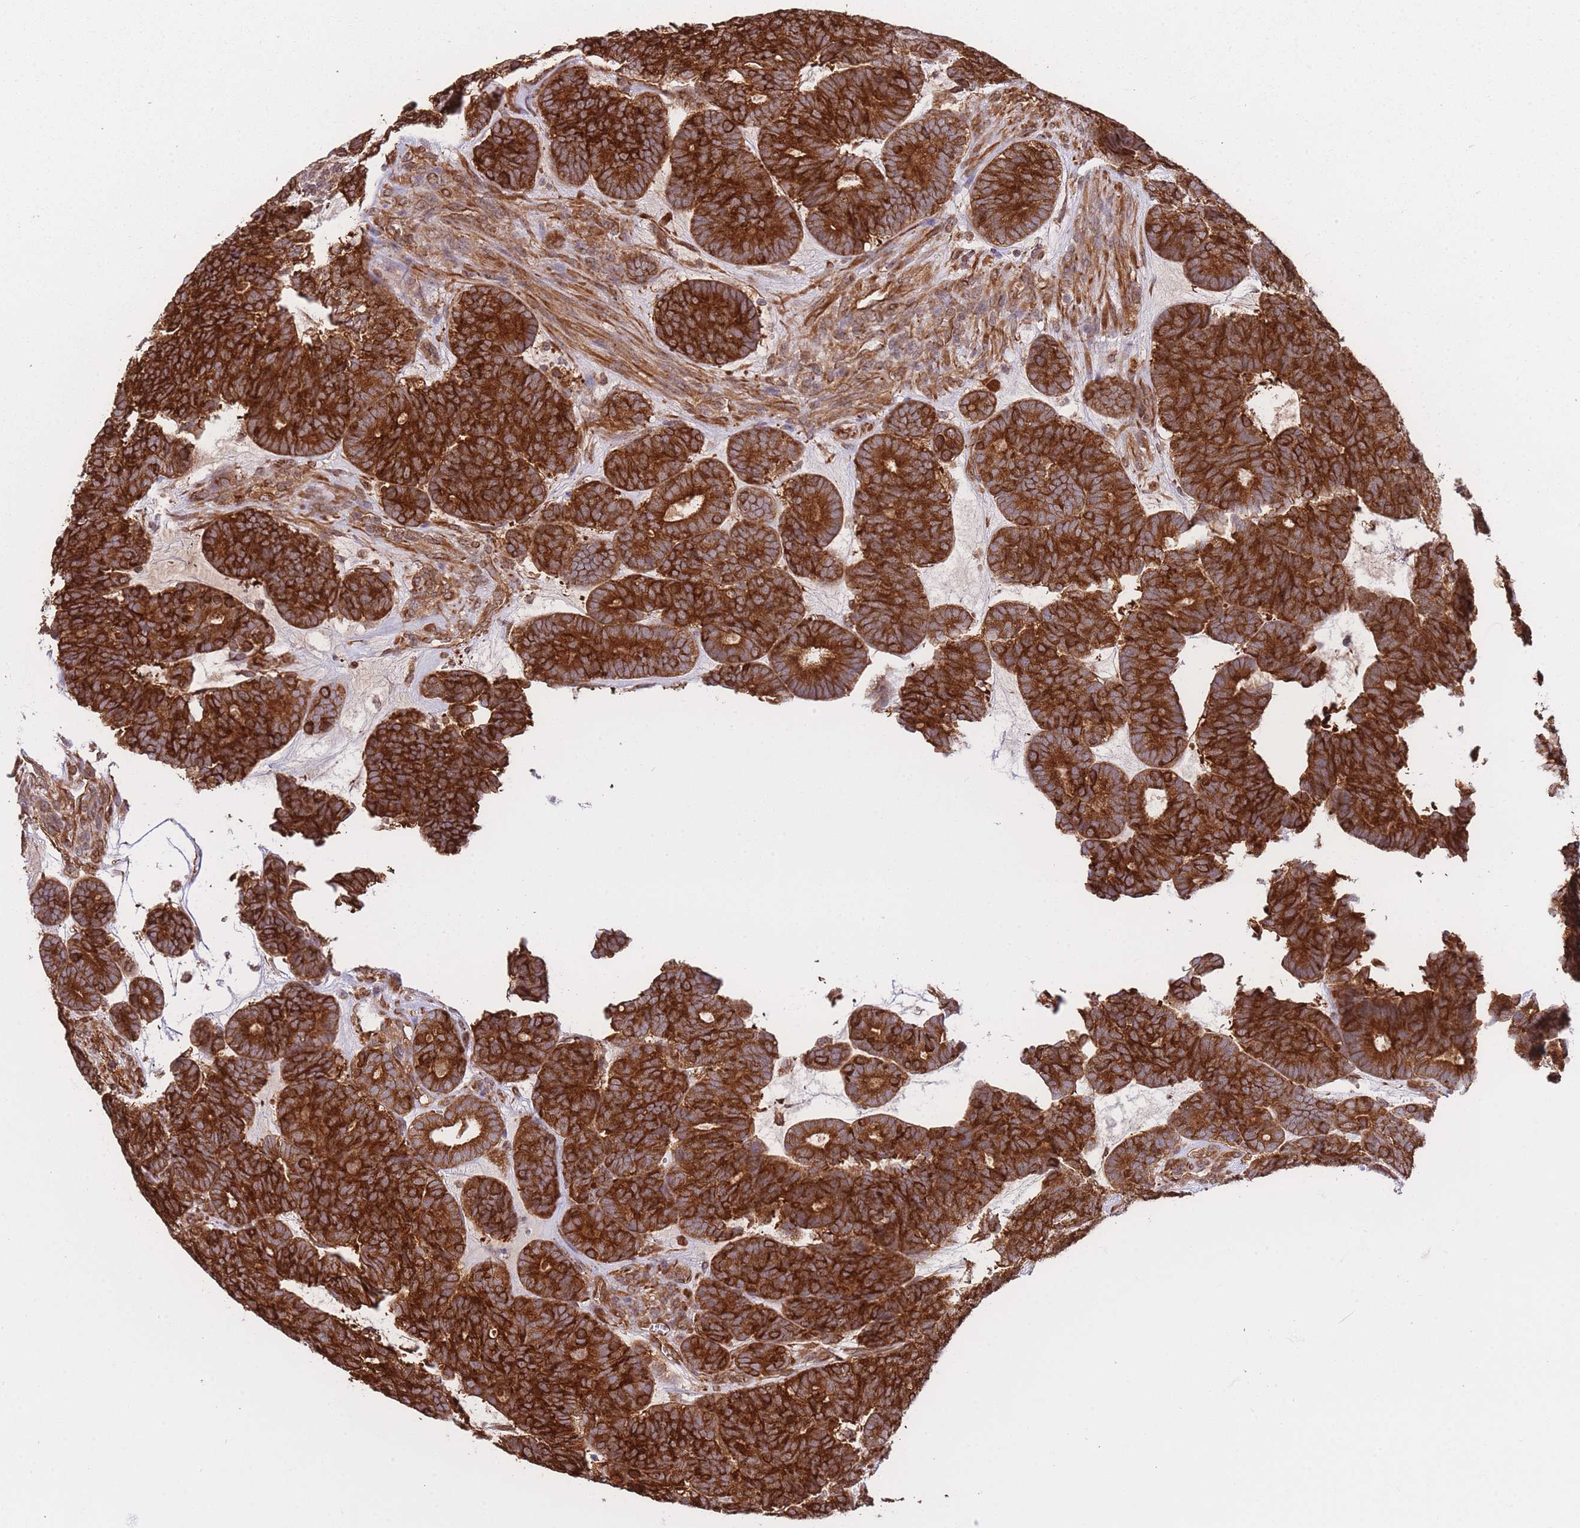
{"staining": {"intensity": "strong", "quantity": ">75%", "location": "cytoplasmic/membranous"}, "tissue": "head and neck cancer", "cell_type": "Tumor cells", "image_type": "cancer", "snomed": [{"axis": "morphology", "description": "Adenocarcinoma, NOS"}, {"axis": "topography", "description": "Head-Neck"}], "caption": "Head and neck adenocarcinoma tissue demonstrates strong cytoplasmic/membranous positivity in approximately >75% of tumor cells", "gene": "EXOSC8", "patient": {"sex": "female", "age": 81}}